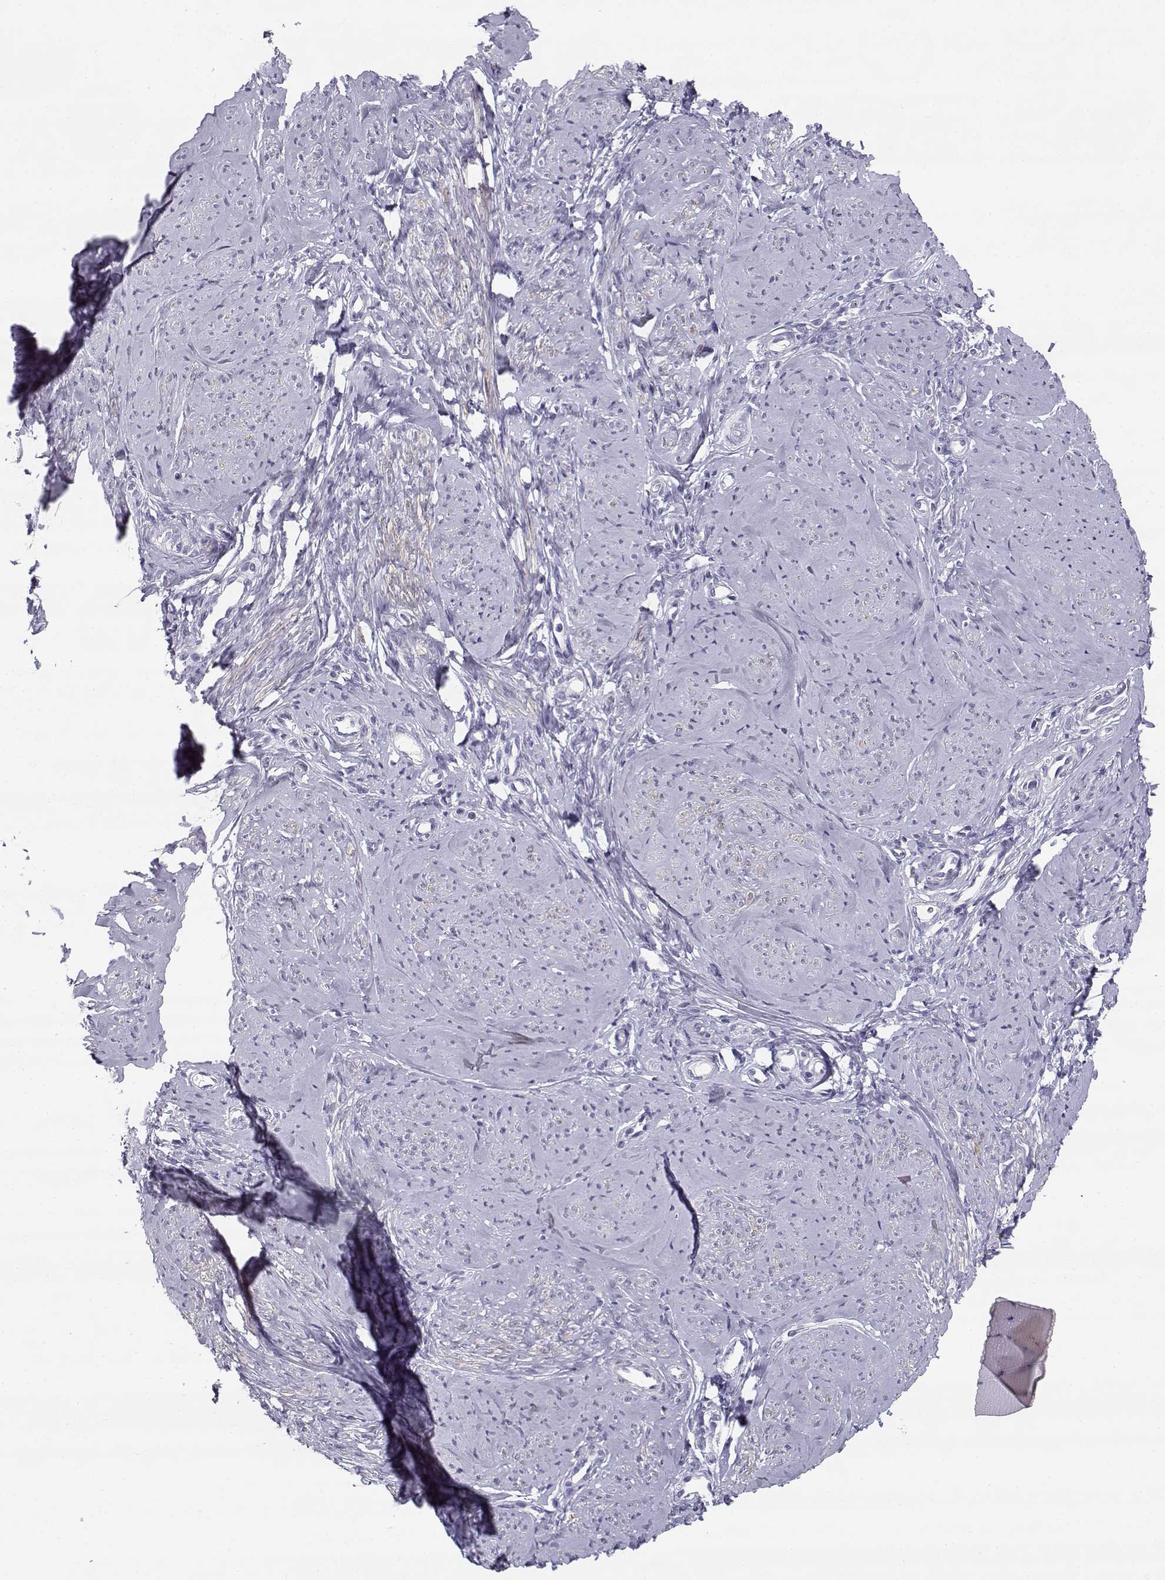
{"staining": {"intensity": "moderate", "quantity": "25%-75%", "location": "cytoplasmic/membranous"}, "tissue": "smooth muscle", "cell_type": "Smooth muscle cells", "image_type": "normal", "snomed": [{"axis": "morphology", "description": "Normal tissue, NOS"}, {"axis": "topography", "description": "Smooth muscle"}], "caption": "Smooth muscle stained with DAB immunohistochemistry (IHC) exhibits medium levels of moderate cytoplasmic/membranous staining in approximately 25%-75% of smooth muscle cells.", "gene": "CREB3L3", "patient": {"sex": "female", "age": 48}}